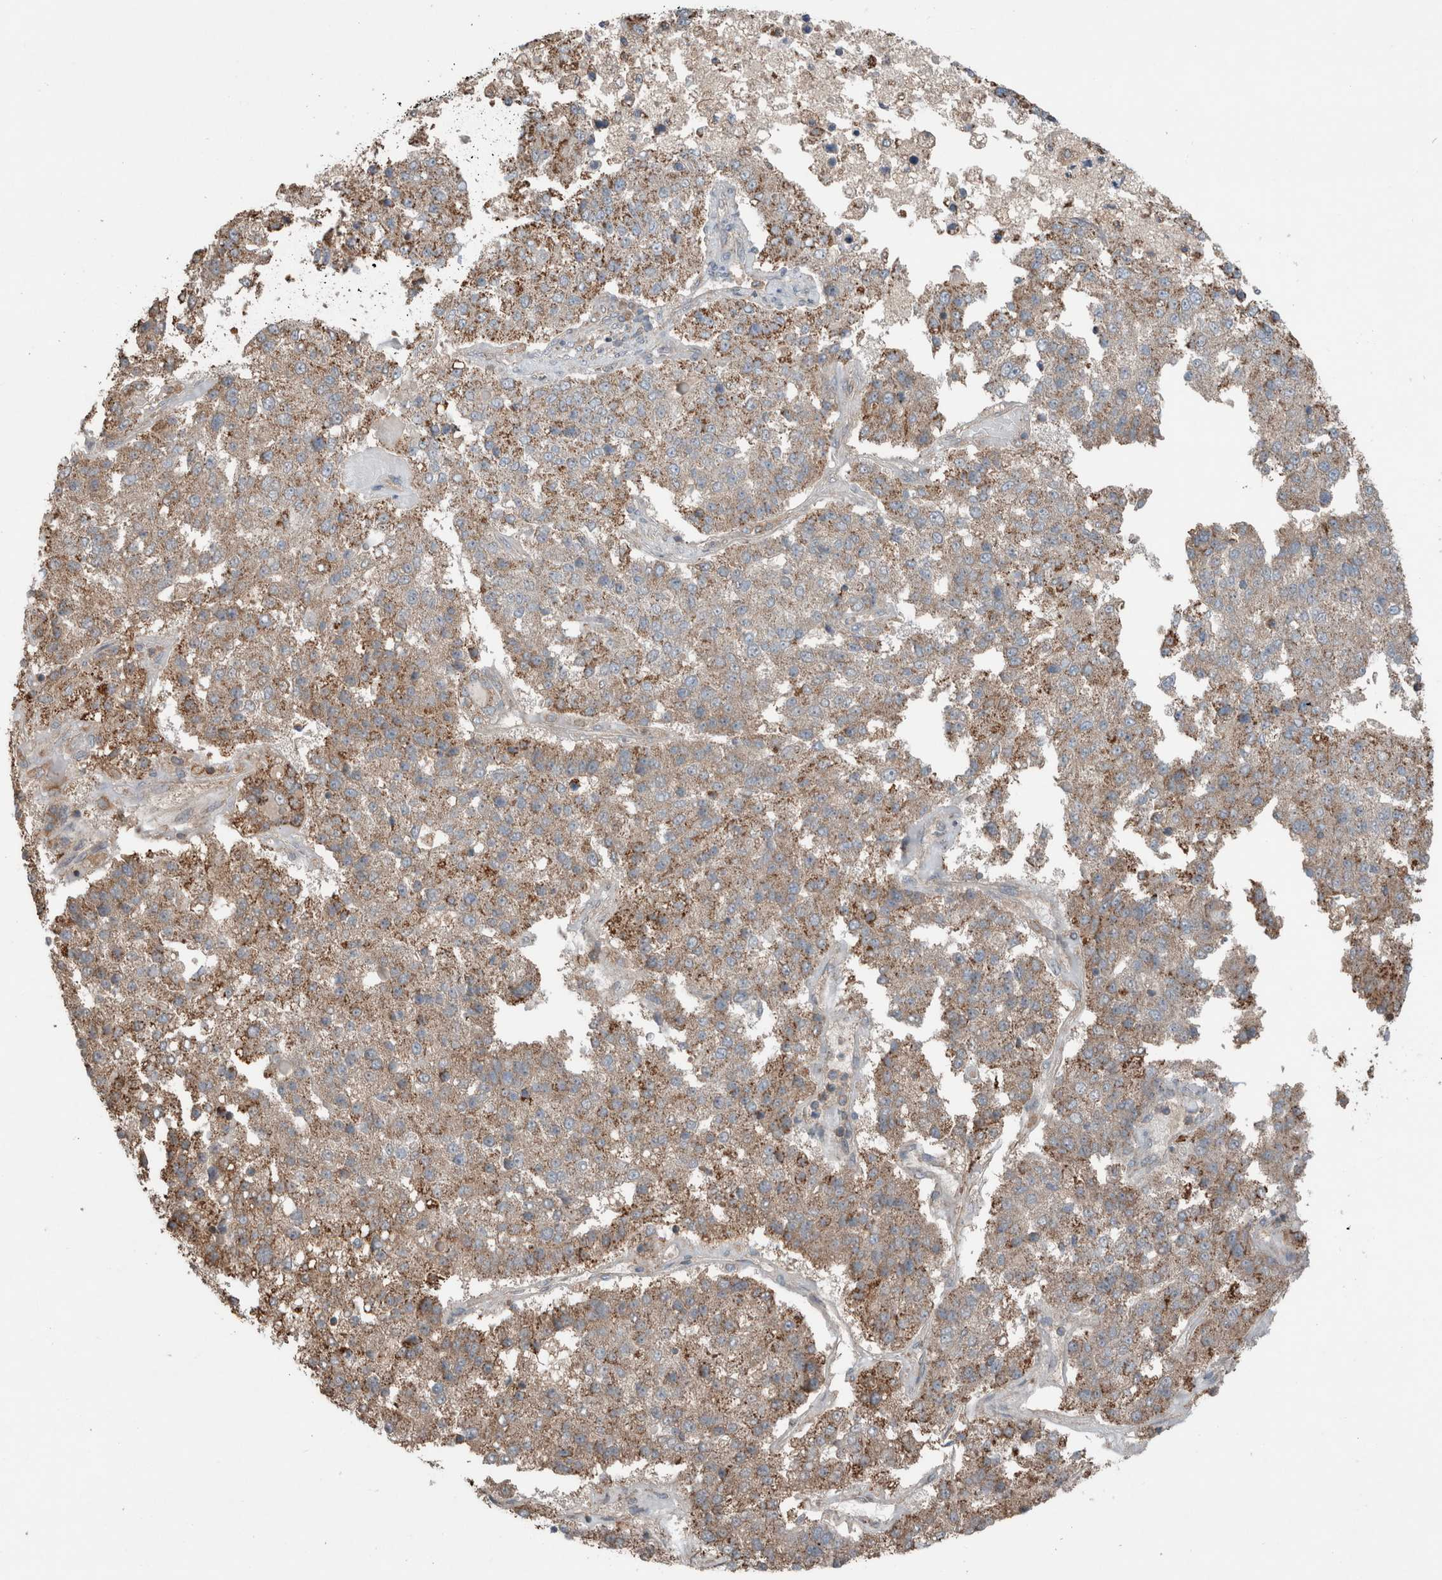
{"staining": {"intensity": "moderate", "quantity": "25%-75%", "location": "cytoplasmic/membranous"}, "tissue": "pancreatic cancer", "cell_type": "Tumor cells", "image_type": "cancer", "snomed": [{"axis": "morphology", "description": "Adenocarcinoma, NOS"}, {"axis": "topography", "description": "Pancreas"}], "caption": "Immunohistochemistry (IHC) (DAB (3,3'-diaminobenzidine)) staining of human pancreatic cancer reveals moderate cytoplasmic/membranous protein expression in about 25%-75% of tumor cells.", "gene": "KLK14", "patient": {"sex": "female", "age": 61}}